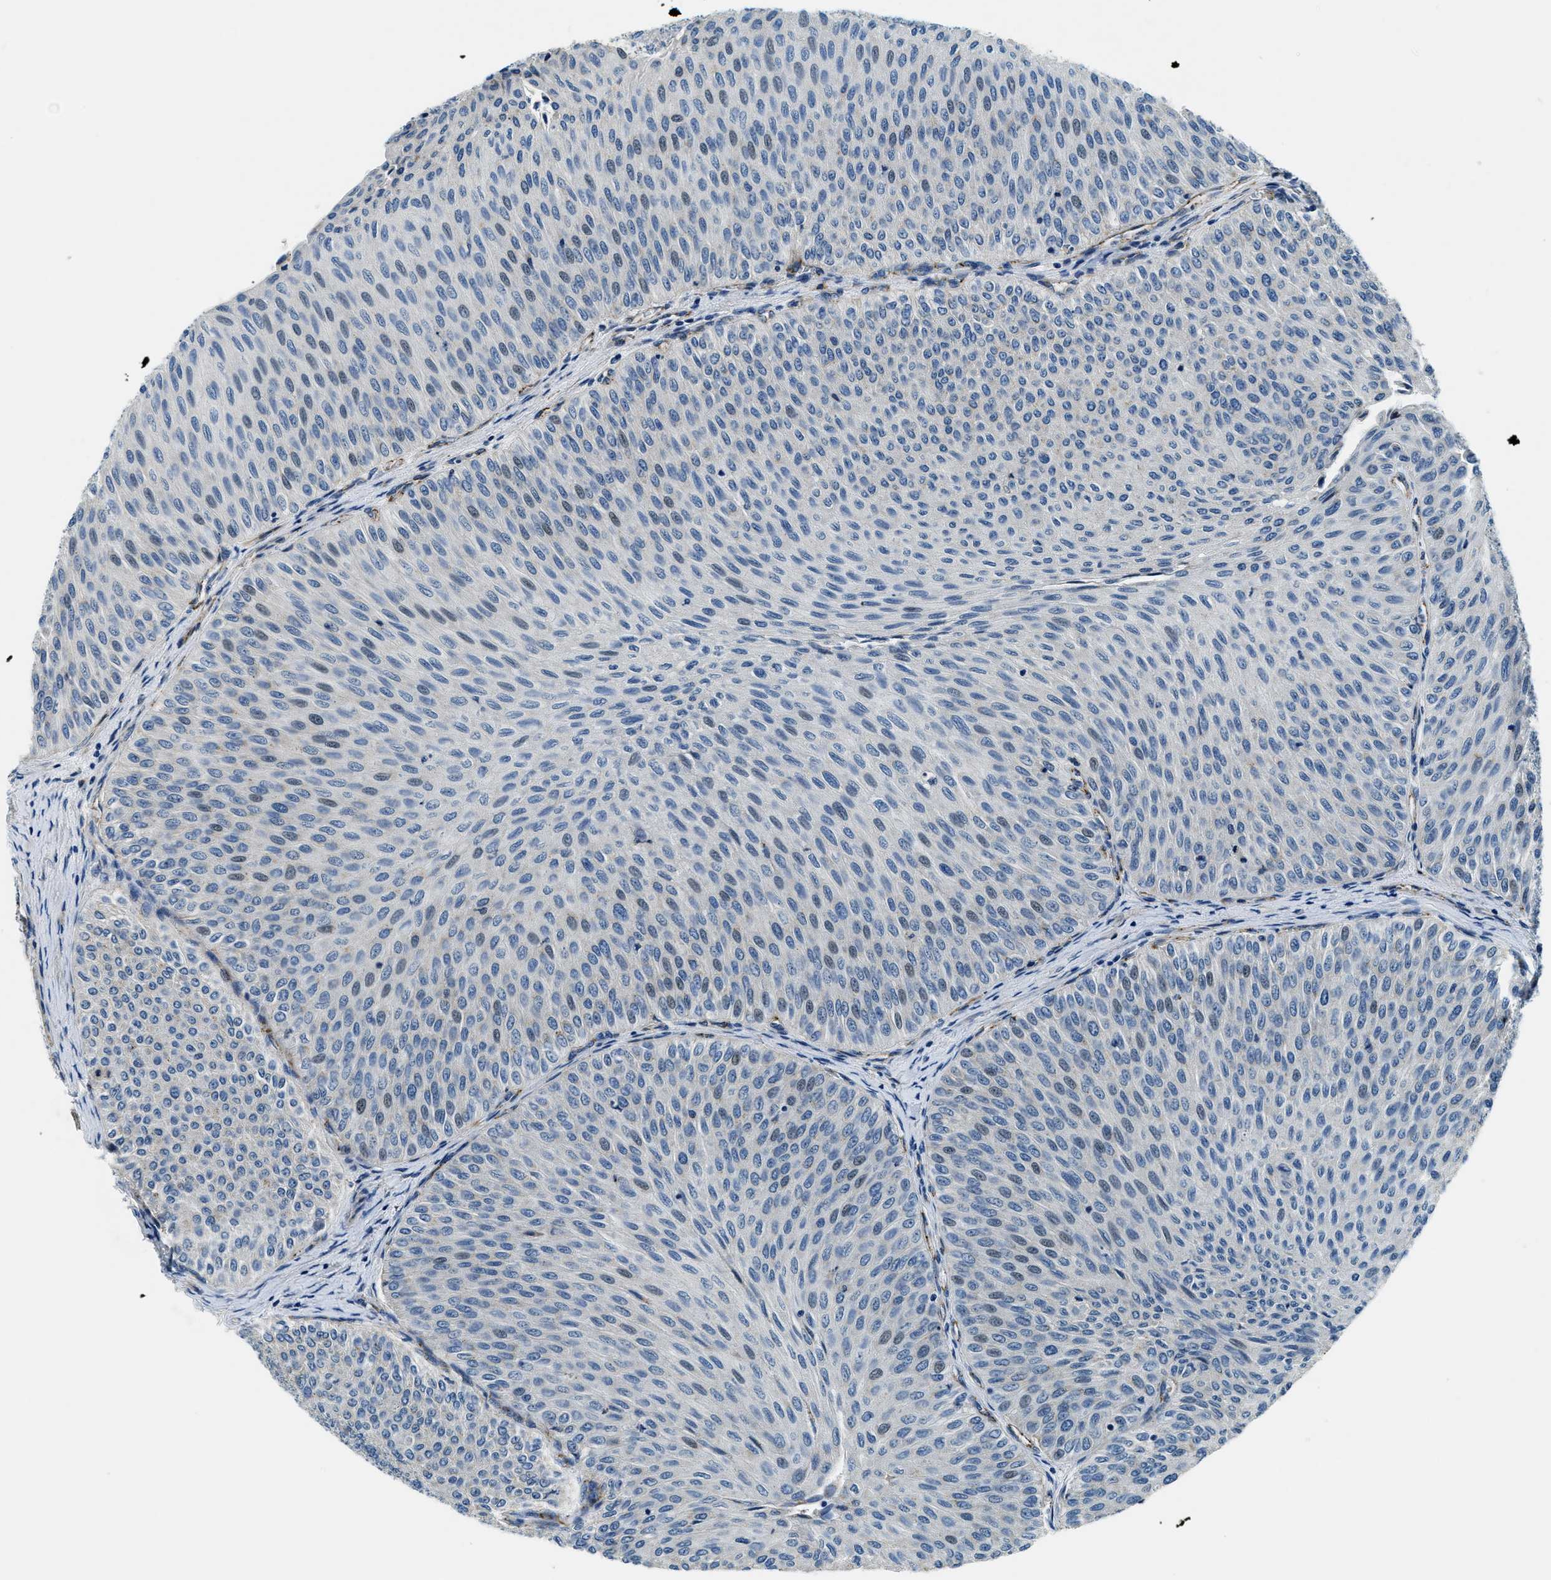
{"staining": {"intensity": "negative", "quantity": "none", "location": "none"}, "tissue": "urothelial cancer", "cell_type": "Tumor cells", "image_type": "cancer", "snomed": [{"axis": "morphology", "description": "Urothelial carcinoma, Low grade"}, {"axis": "topography", "description": "Urinary bladder"}], "caption": "This micrograph is of urothelial cancer stained with immunohistochemistry (IHC) to label a protein in brown with the nuclei are counter-stained blue. There is no positivity in tumor cells.", "gene": "GNS", "patient": {"sex": "male", "age": 78}}